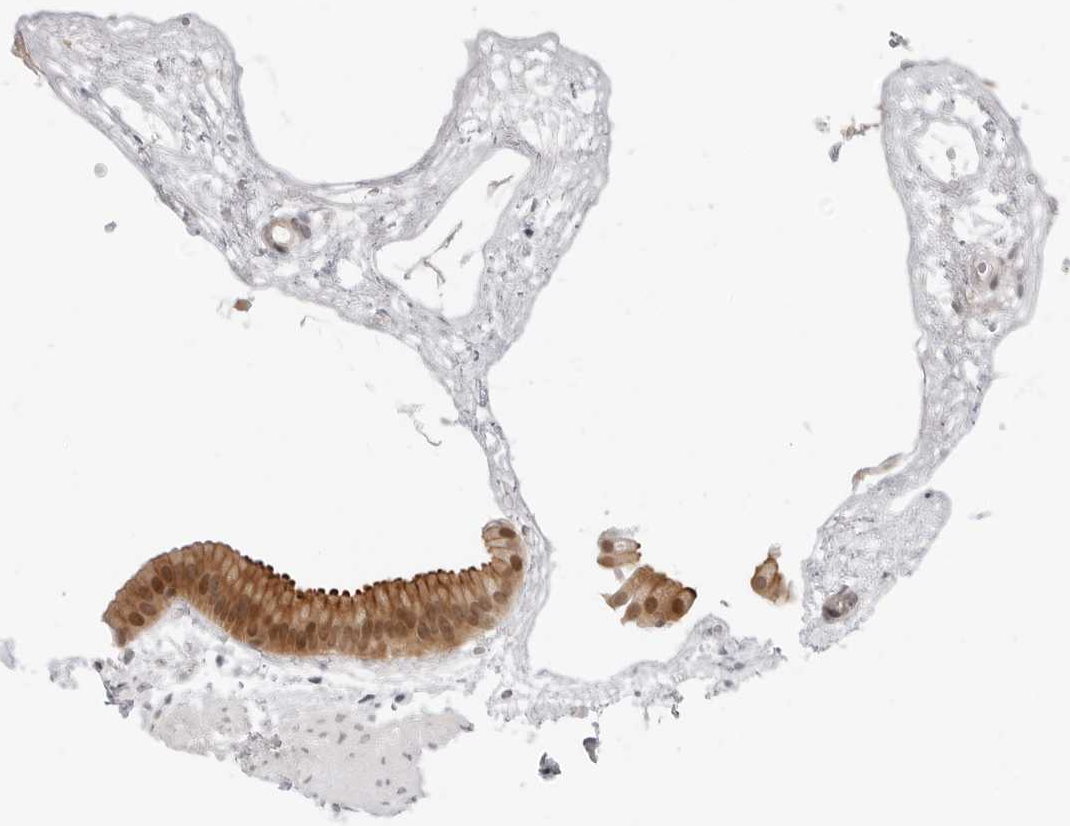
{"staining": {"intensity": "strong", "quantity": ">75%", "location": "cytoplasmic/membranous"}, "tissue": "gallbladder", "cell_type": "Glandular cells", "image_type": "normal", "snomed": [{"axis": "morphology", "description": "Normal tissue, NOS"}, {"axis": "topography", "description": "Gallbladder"}], "caption": "Approximately >75% of glandular cells in benign human gallbladder reveal strong cytoplasmic/membranous protein staining as visualized by brown immunohistochemical staining.", "gene": "ZNF613", "patient": {"sex": "female", "age": 64}}